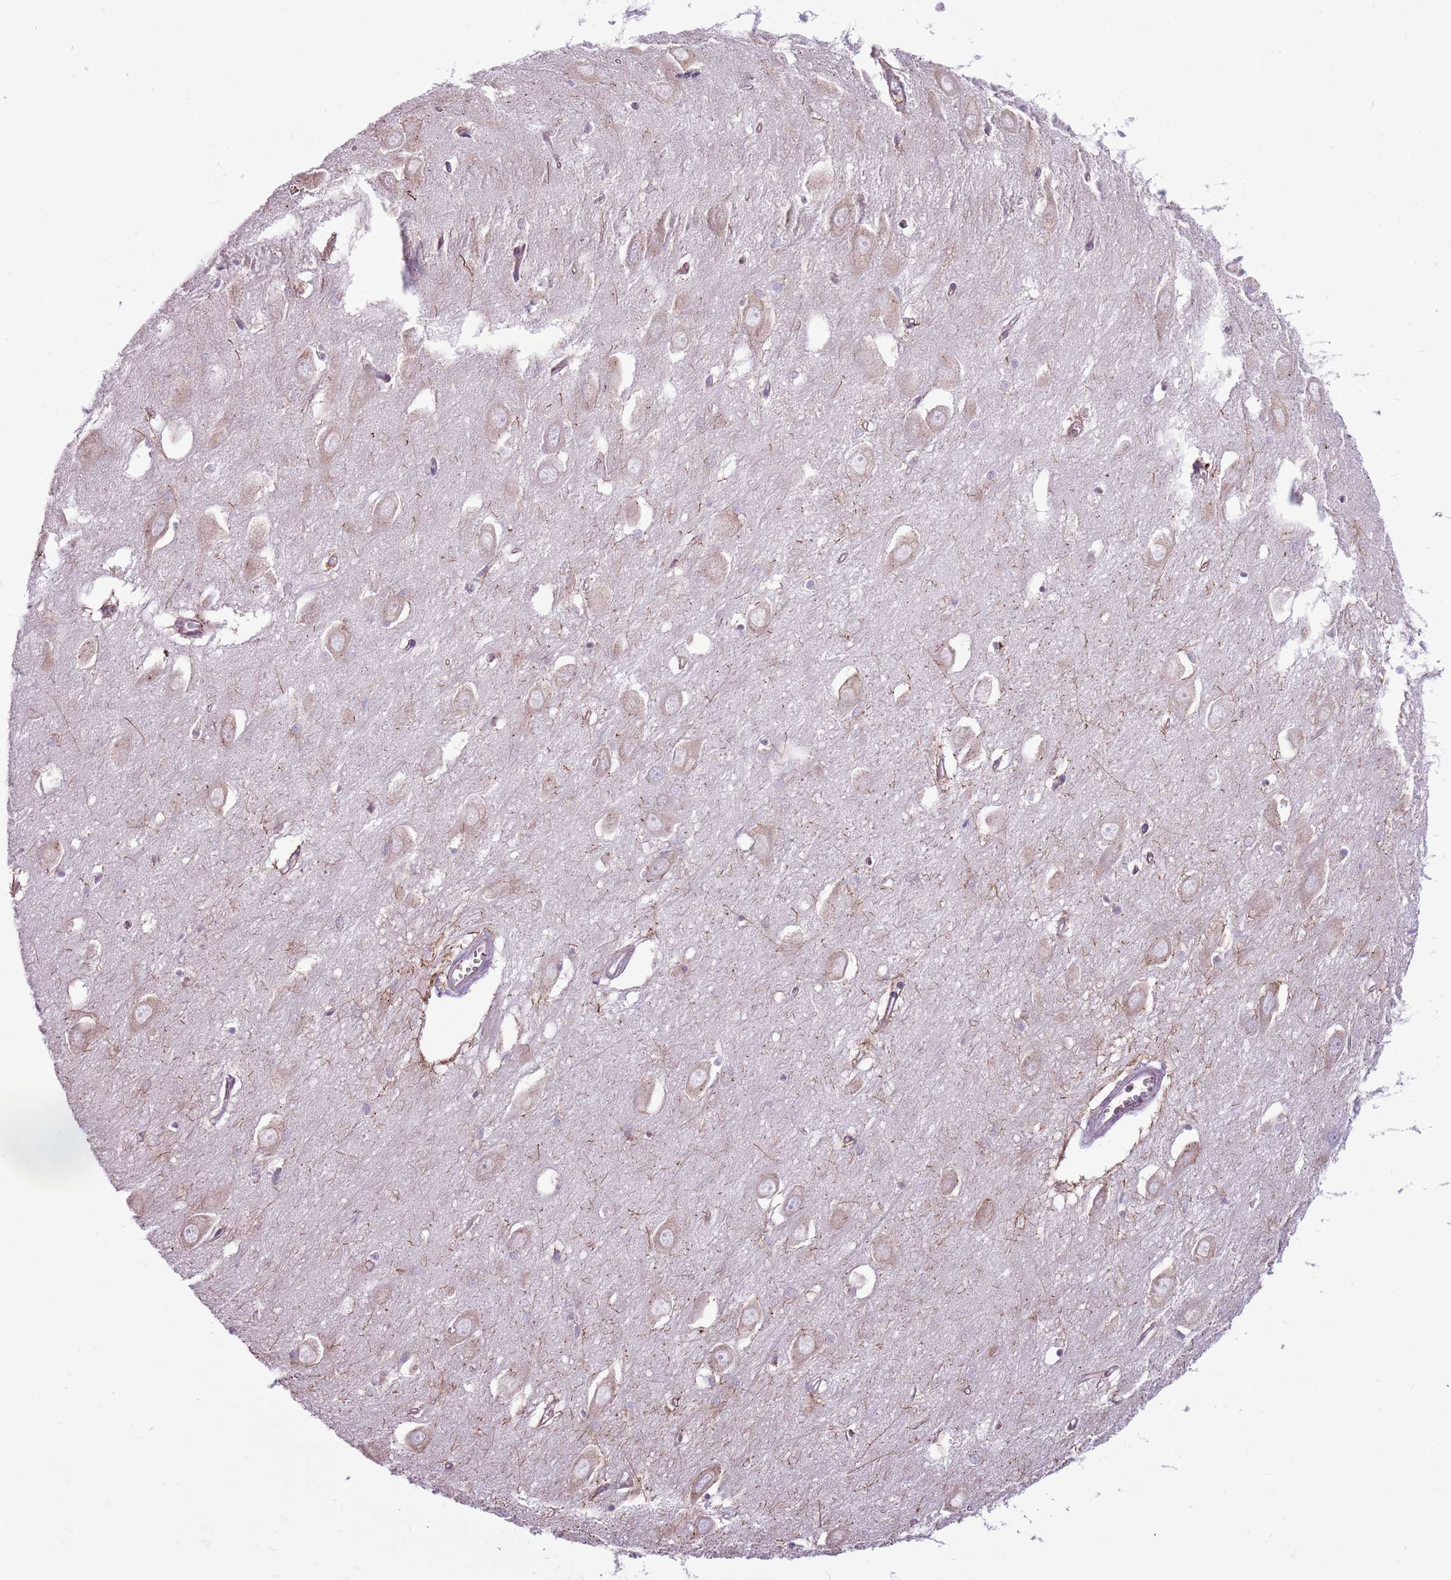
{"staining": {"intensity": "negative", "quantity": "none", "location": "none"}, "tissue": "hippocampus", "cell_type": "Glial cells", "image_type": "normal", "snomed": [{"axis": "morphology", "description": "Normal tissue, NOS"}, {"axis": "topography", "description": "Hippocampus"}], "caption": "Protein analysis of normal hippocampus exhibits no significant expression in glial cells.", "gene": "KCTD19", "patient": {"sex": "female", "age": 64}}